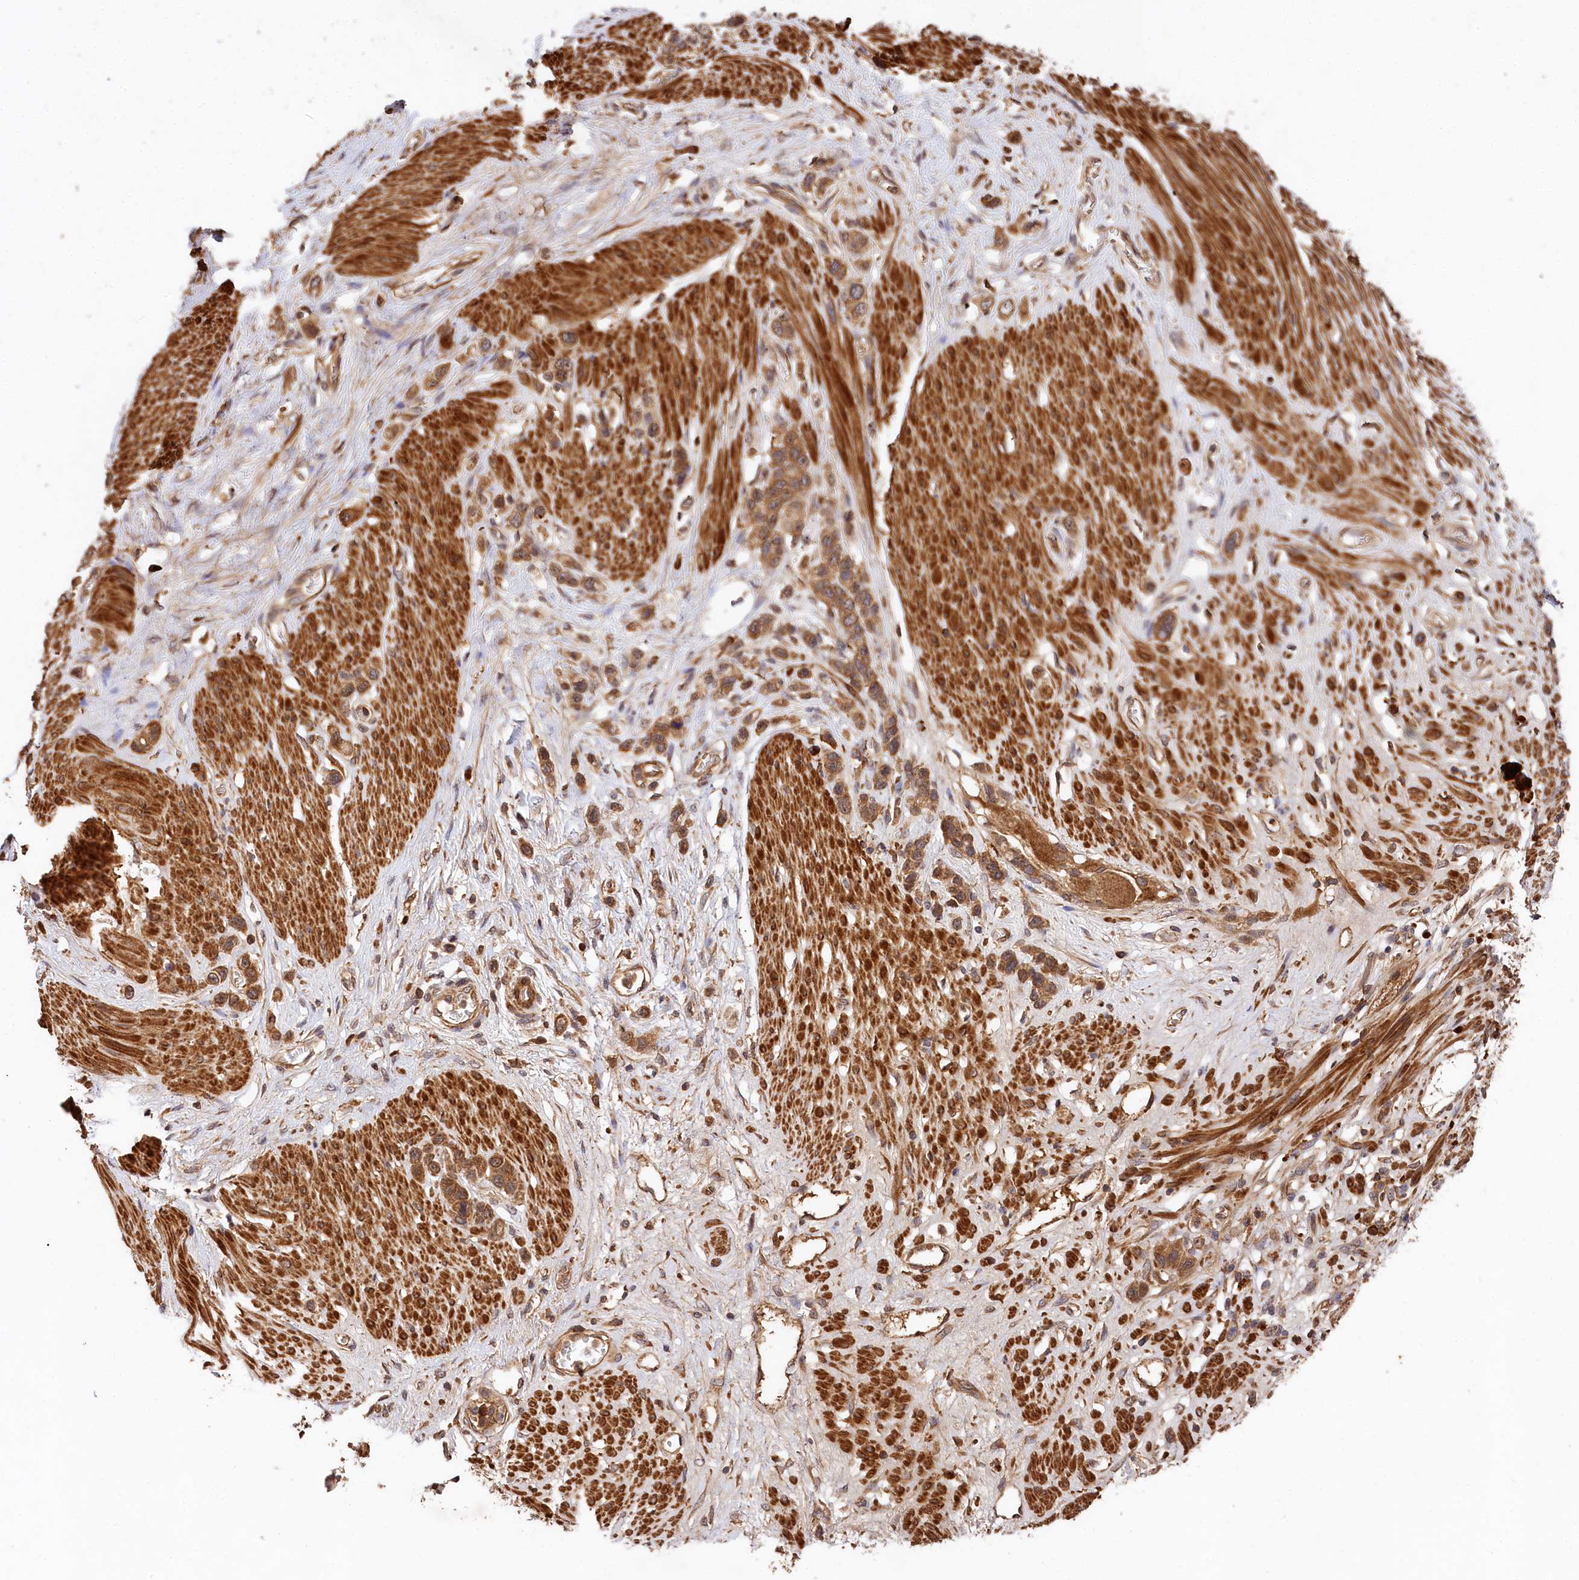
{"staining": {"intensity": "moderate", "quantity": ">75%", "location": "cytoplasmic/membranous"}, "tissue": "stomach cancer", "cell_type": "Tumor cells", "image_type": "cancer", "snomed": [{"axis": "morphology", "description": "Adenocarcinoma, NOS"}, {"axis": "morphology", "description": "Adenocarcinoma, High grade"}, {"axis": "topography", "description": "Stomach, upper"}, {"axis": "topography", "description": "Stomach, lower"}], "caption": "This is an image of immunohistochemistry staining of high-grade adenocarcinoma (stomach), which shows moderate expression in the cytoplasmic/membranous of tumor cells.", "gene": "MCF2L2", "patient": {"sex": "female", "age": 65}}